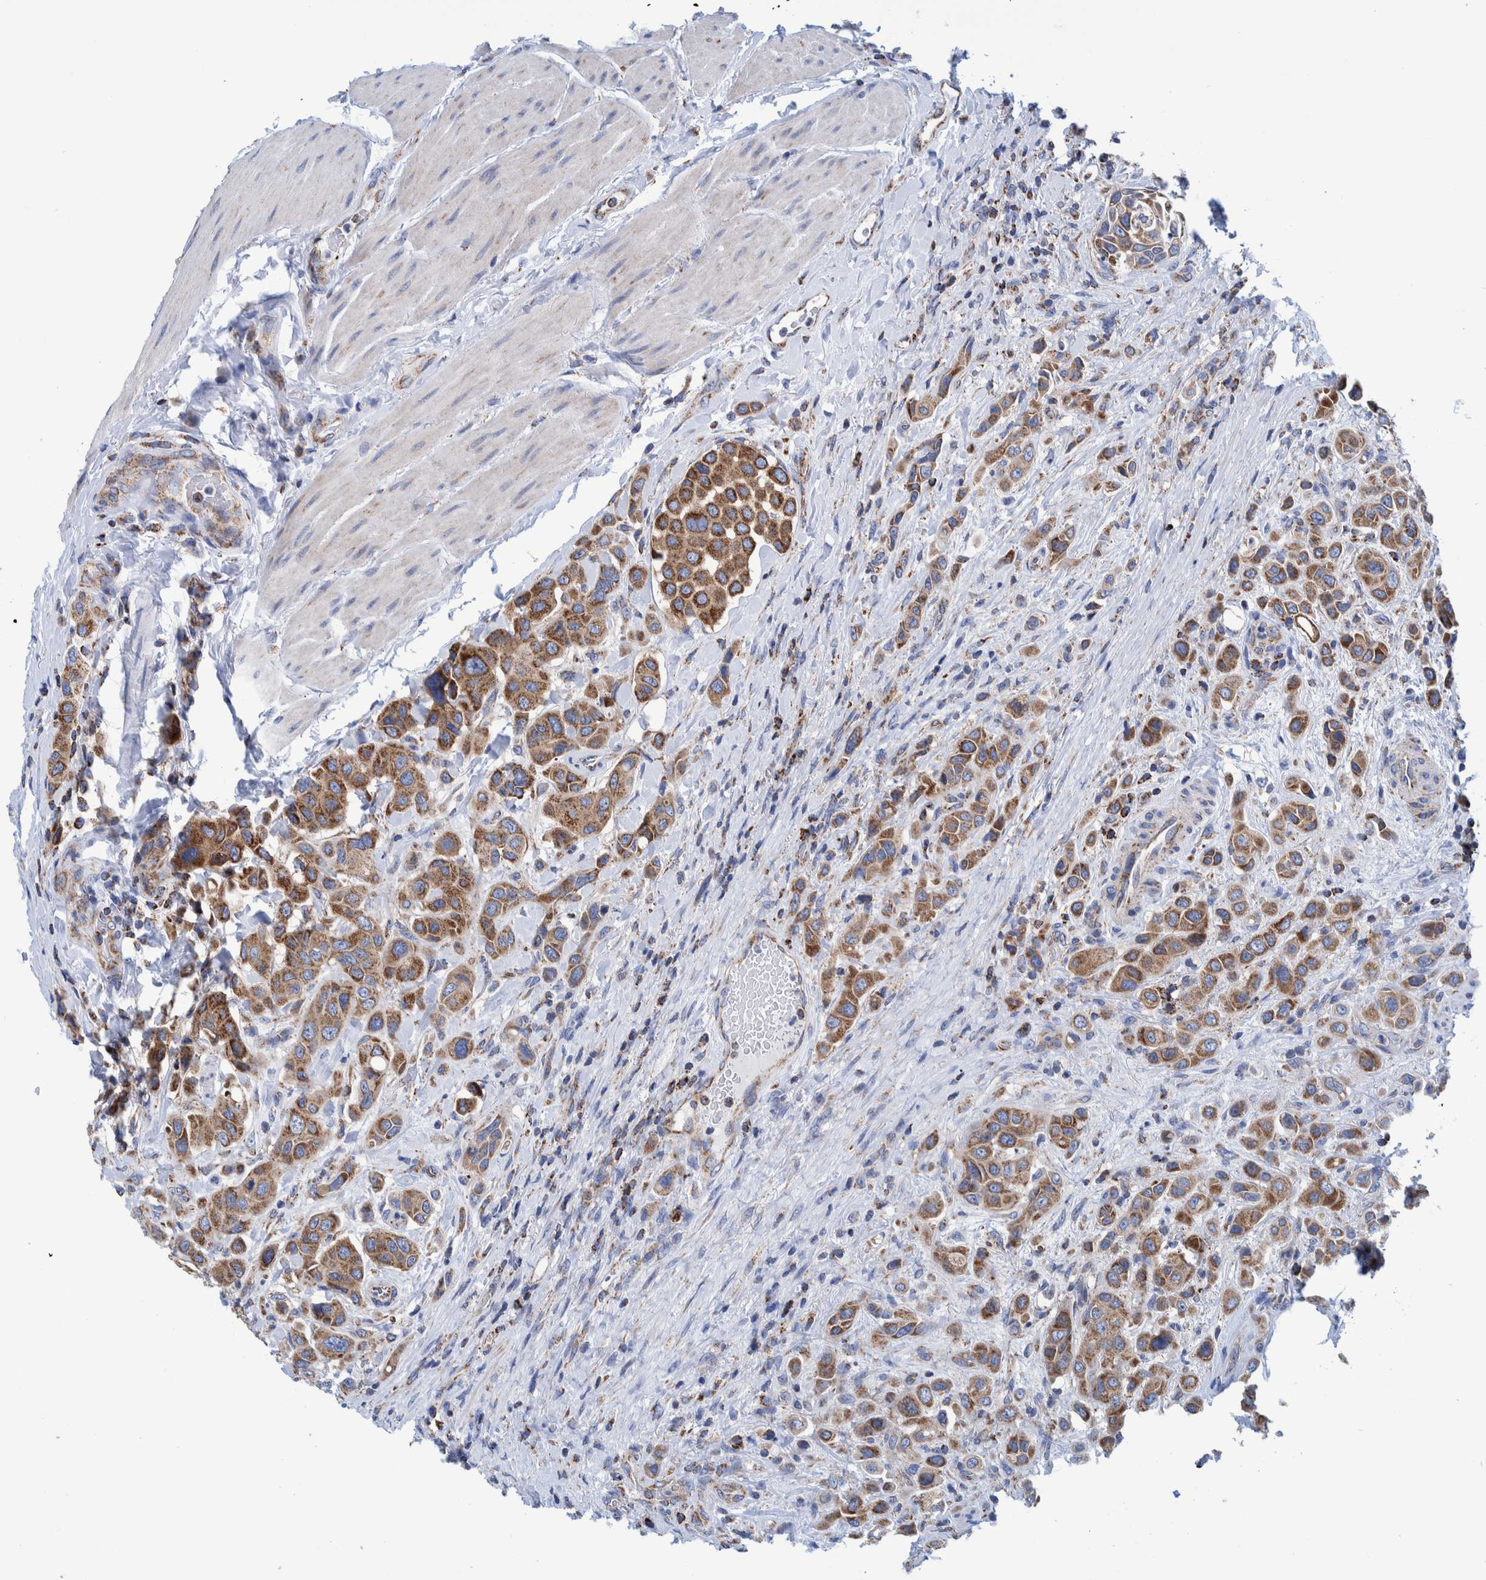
{"staining": {"intensity": "moderate", "quantity": ">75%", "location": "cytoplasmic/membranous"}, "tissue": "urothelial cancer", "cell_type": "Tumor cells", "image_type": "cancer", "snomed": [{"axis": "morphology", "description": "Urothelial carcinoma, High grade"}, {"axis": "topography", "description": "Urinary bladder"}], "caption": "High-power microscopy captured an immunohistochemistry photomicrograph of urothelial cancer, revealing moderate cytoplasmic/membranous positivity in about >75% of tumor cells.", "gene": "BZW2", "patient": {"sex": "male", "age": 50}}